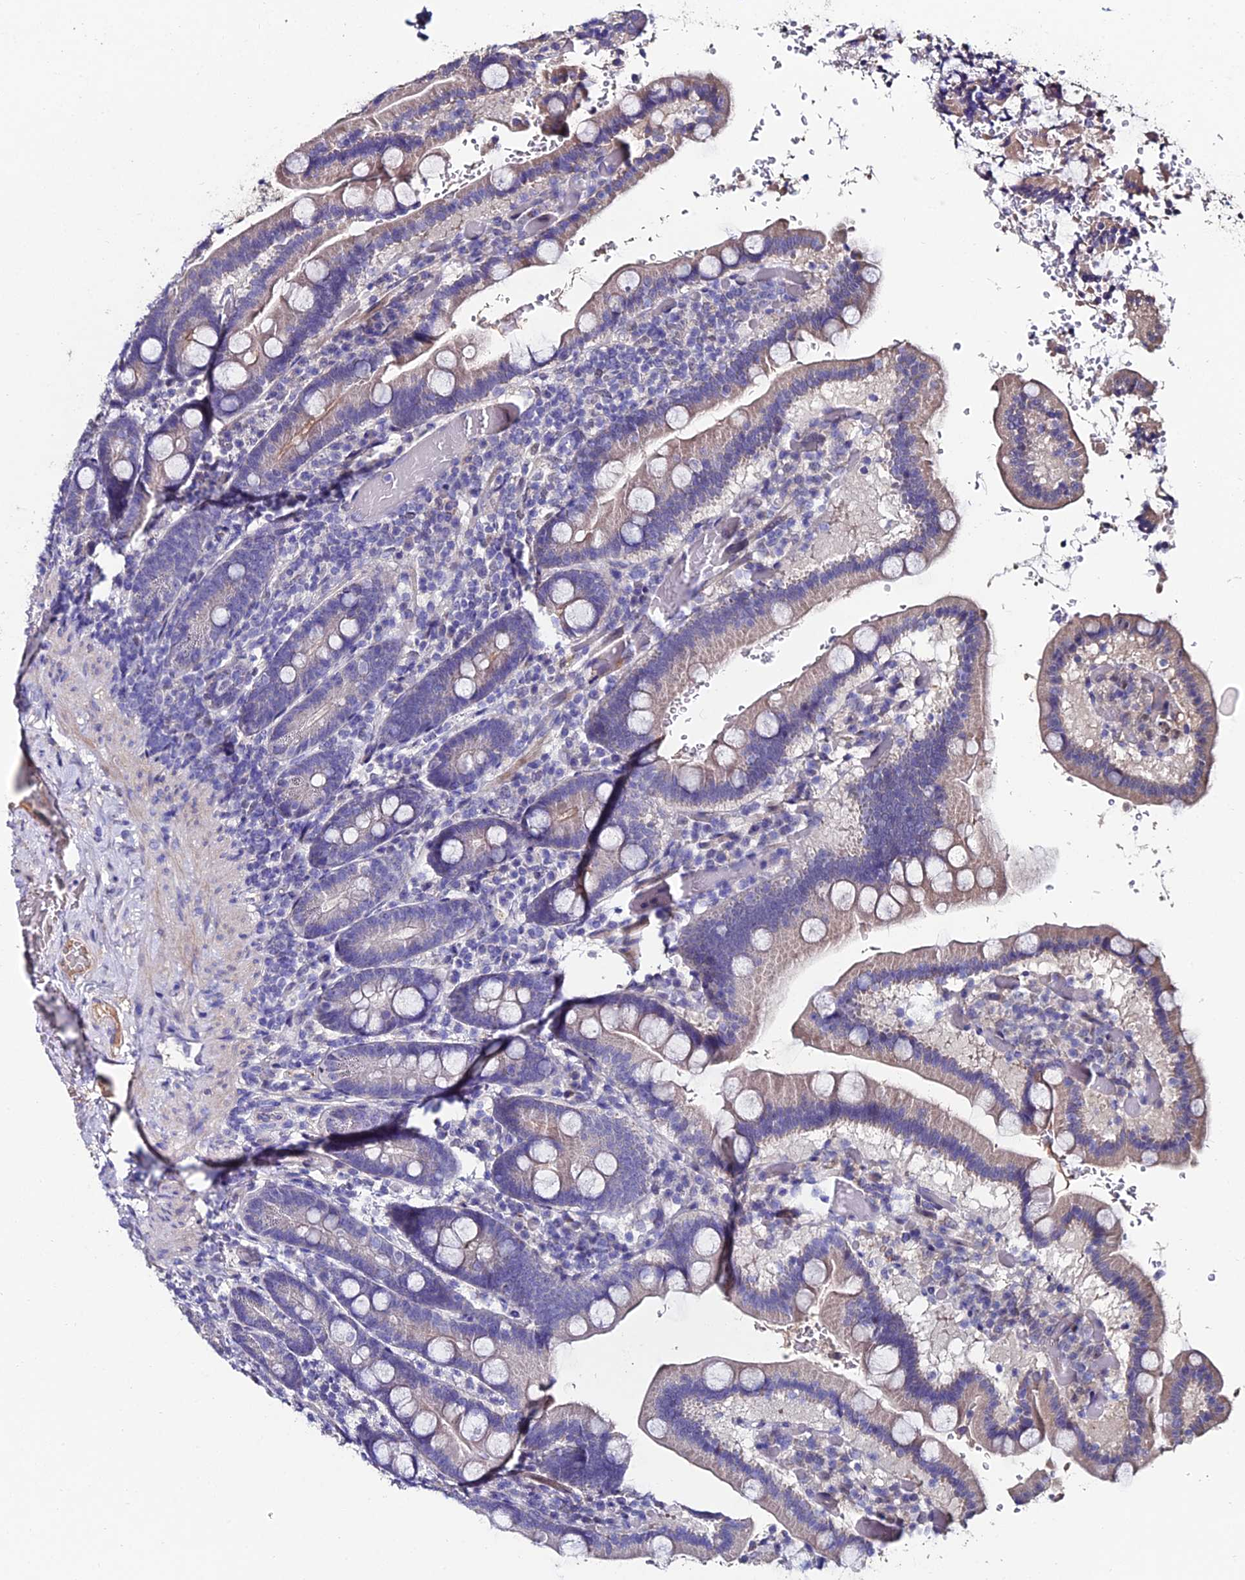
{"staining": {"intensity": "negative", "quantity": "none", "location": "none"}, "tissue": "duodenum", "cell_type": "Glandular cells", "image_type": "normal", "snomed": [{"axis": "morphology", "description": "Normal tissue, NOS"}, {"axis": "topography", "description": "Duodenum"}], "caption": "IHC of normal duodenum displays no positivity in glandular cells.", "gene": "ESRRG", "patient": {"sex": "female", "age": 62}}